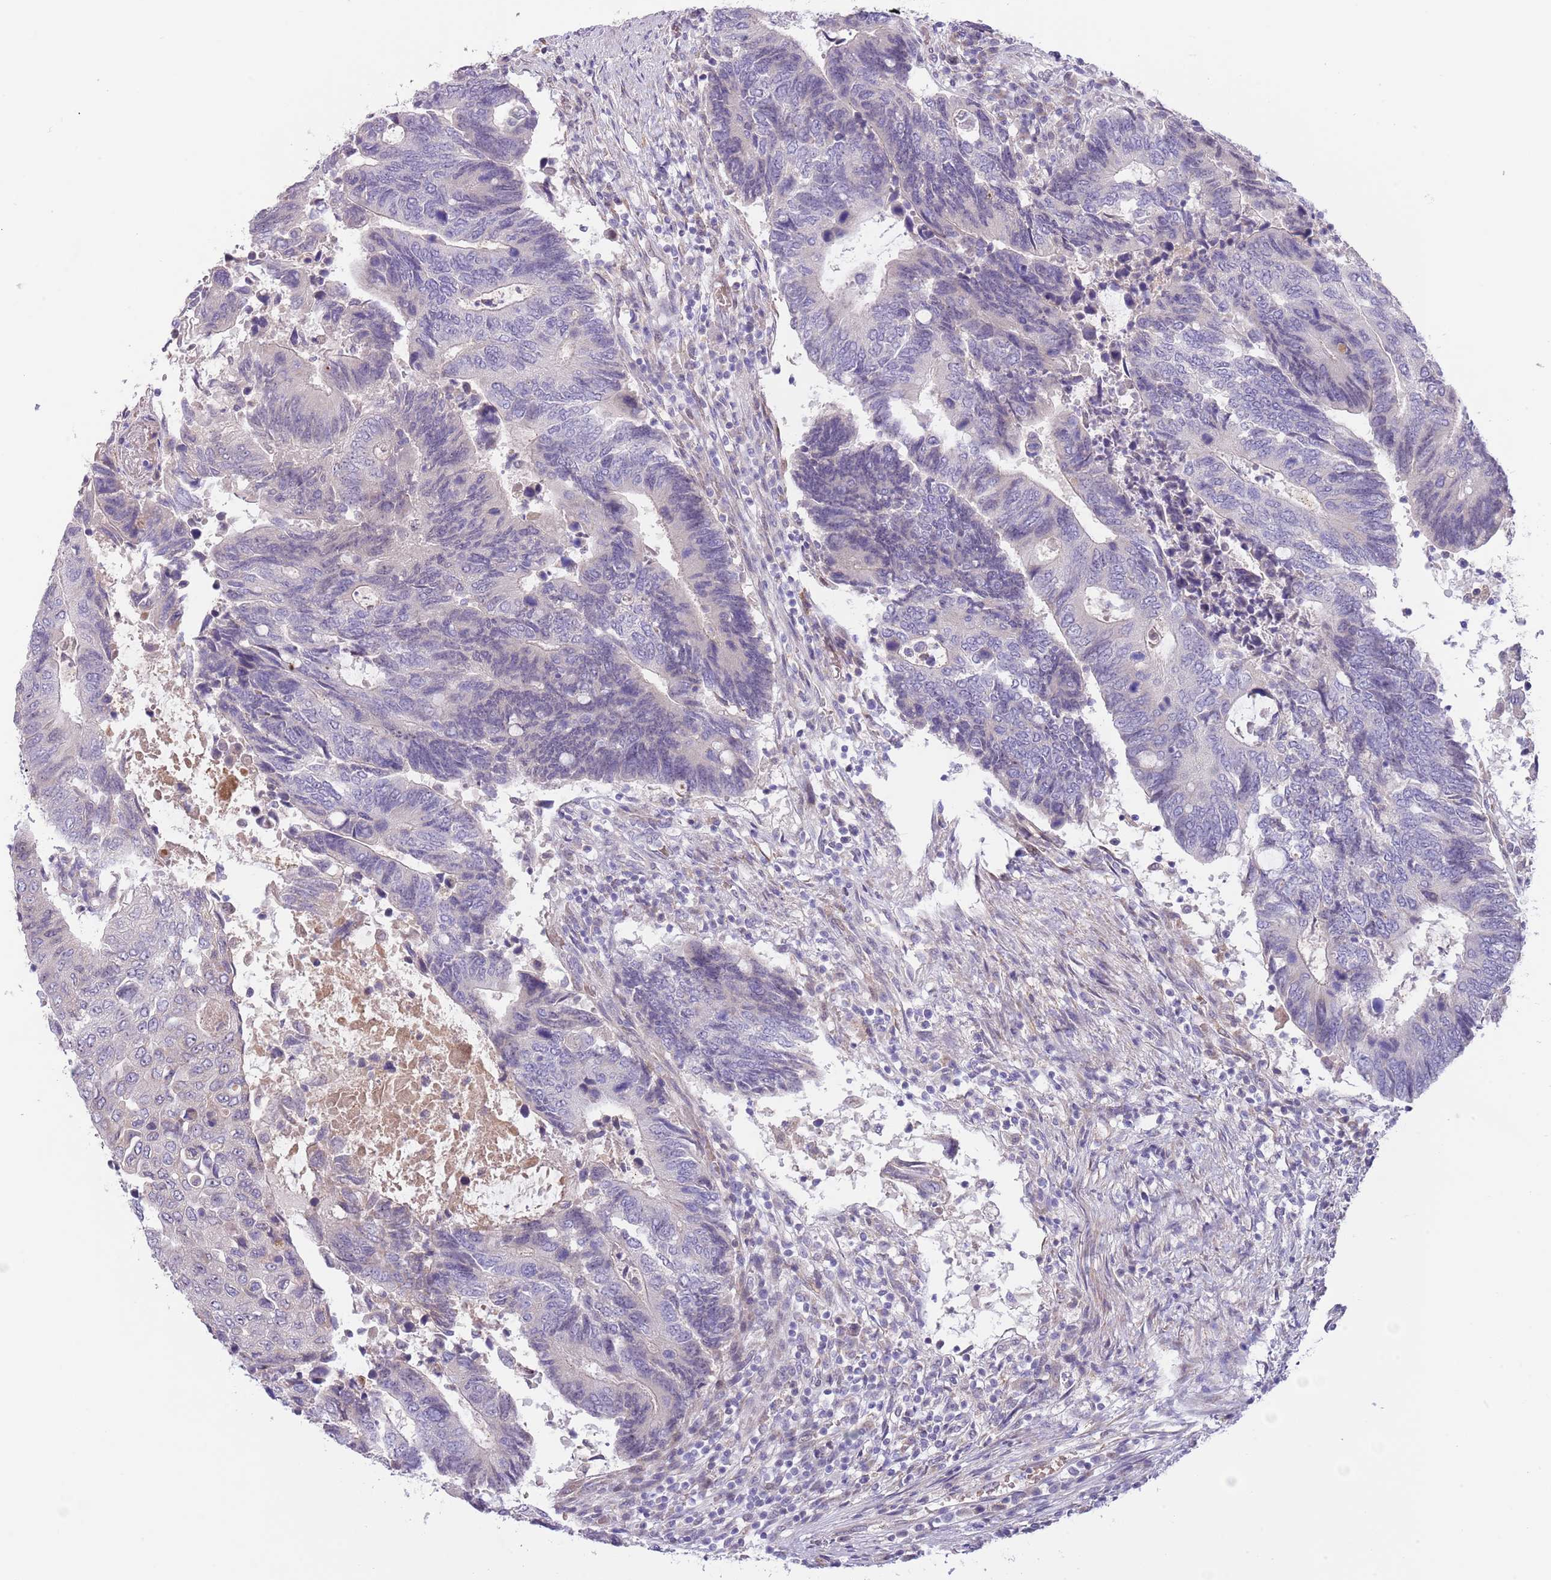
{"staining": {"intensity": "negative", "quantity": "none", "location": "none"}, "tissue": "colorectal cancer", "cell_type": "Tumor cells", "image_type": "cancer", "snomed": [{"axis": "morphology", "description": "Adenocarcinoma, NOS"}, {"axis": "topography", "description": "Colon"}], "caption": "The image displays no staining of tumor cells in adenocarcinoma (colorectal).", "gene": "AP1S2", "patient": {"sex": "male", "age": 87}}